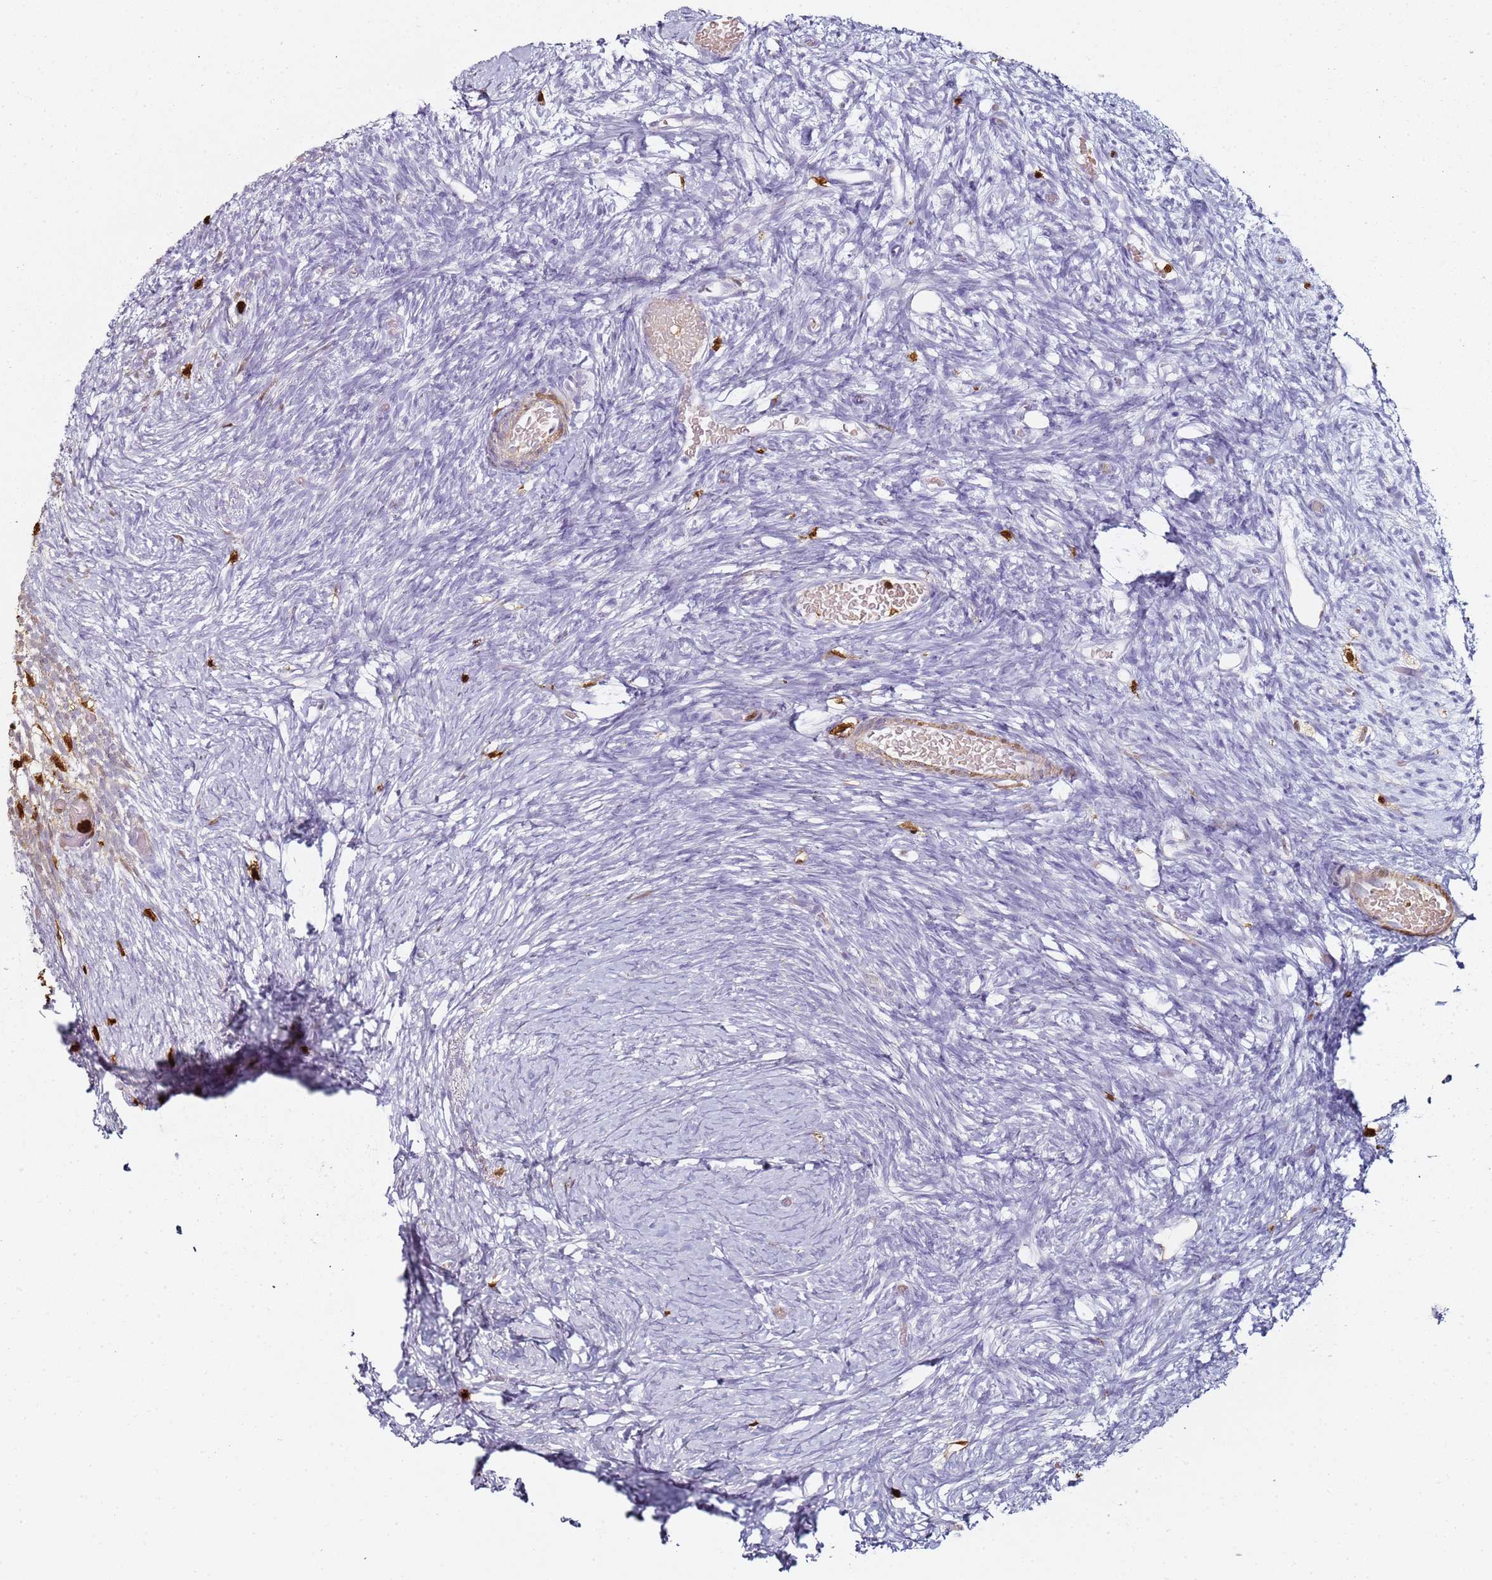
{"staining": {"intensity": "negative", "quantity": "none", "location": "none"}, "tissue": "ovary", "cell_type": "Ovarian stroma cells", "image_type": "normal", "snomed": [{"axis": "morphology", "description": "Normal tissue, NOS"}, {"axis": "topography", "description": "Ovary"}], "caption": "This is a image of immunohistochemistry (IHC) staining of unremarkable ovary, which shows no positivity in ovarian stroma cells.", "gene": "S100A4", "patient": {"sex": "female", "age": 39}}